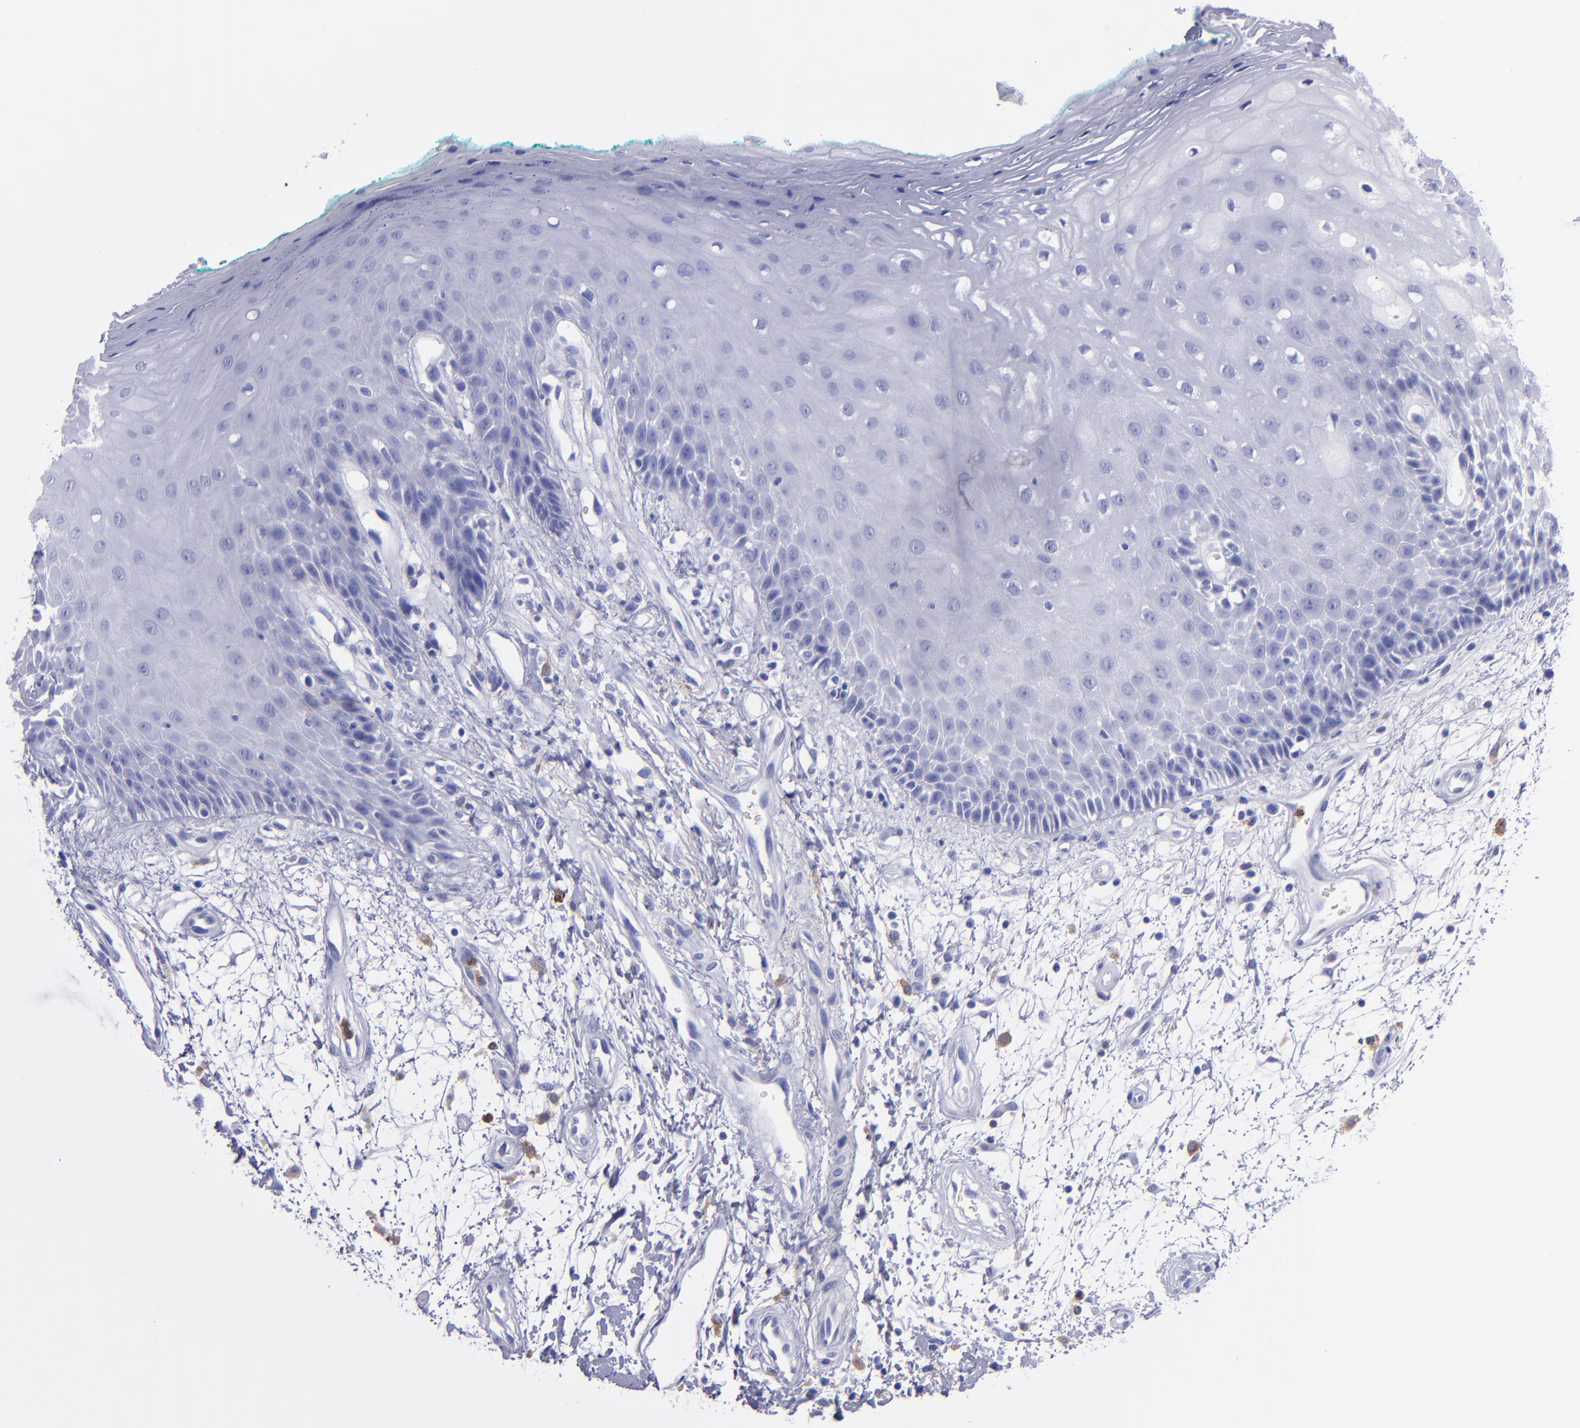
{"staining": {"intensity": "negative", "quantity": "none", "location": "none"}, "tissue": "oral mucosa", "cell_type": "Squamous epithelial cells", "image_type": "normal", "snomed": [{"axis": "morphology", "description": "Normal tissue, NOS"}, {"axis": "morphology", "description": "Squamous cell carcinoma, NOS"}, {"axis": "topography", "description": "Skeletal muscle"}, {"axis": "topography", "description": "Oral tissue"}, {"axis": "topography", "description": "Head-Neck"}], "caption": "The photomicrograph shows no staining of squamous epithelial cells in normal oral mucosa. (Brightfield microscopy of DAB immunohistochemistry at high magnification).", "gene": "CR1", "patient": {"sex": "female", "age": 84}}